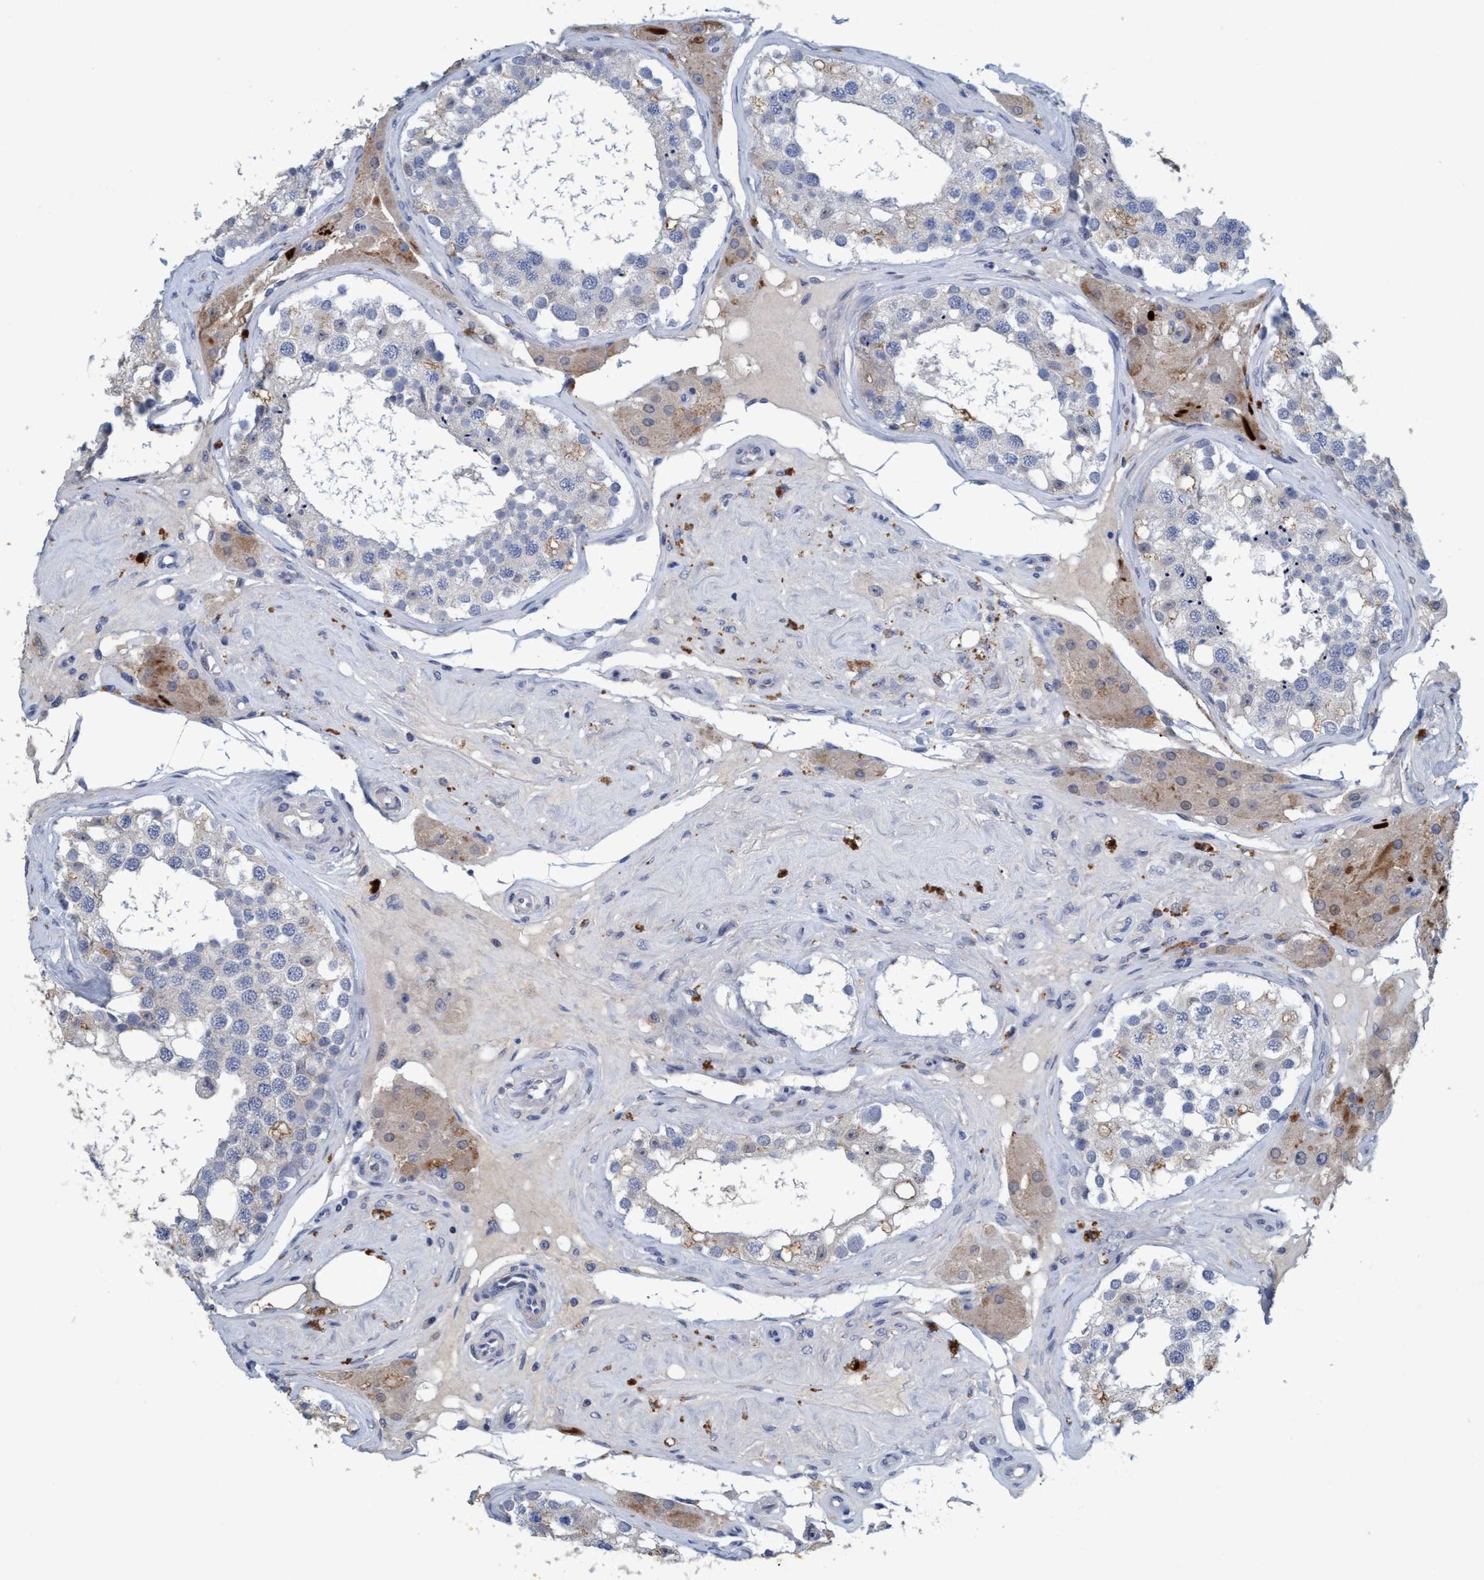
{"staining": {"intensity": "negative", "quantity": "none", "location": "none"}, "tissue": "testis", "cell_type": "Cells in seminiferous ducts", "image_type": "normal", "snomed": [{"axis": "morphology", "description": "Normal tissue, NOS"}, {"axis": "topography", "description": "Testis"}], "caption": "IHC micrograph of normal testis: human testis stained with DAB demonstrates no significant protein expression in cells in seminiferous ducts.", "gene": "RNF208", "patient": {"sex": "male", "age": 68}}